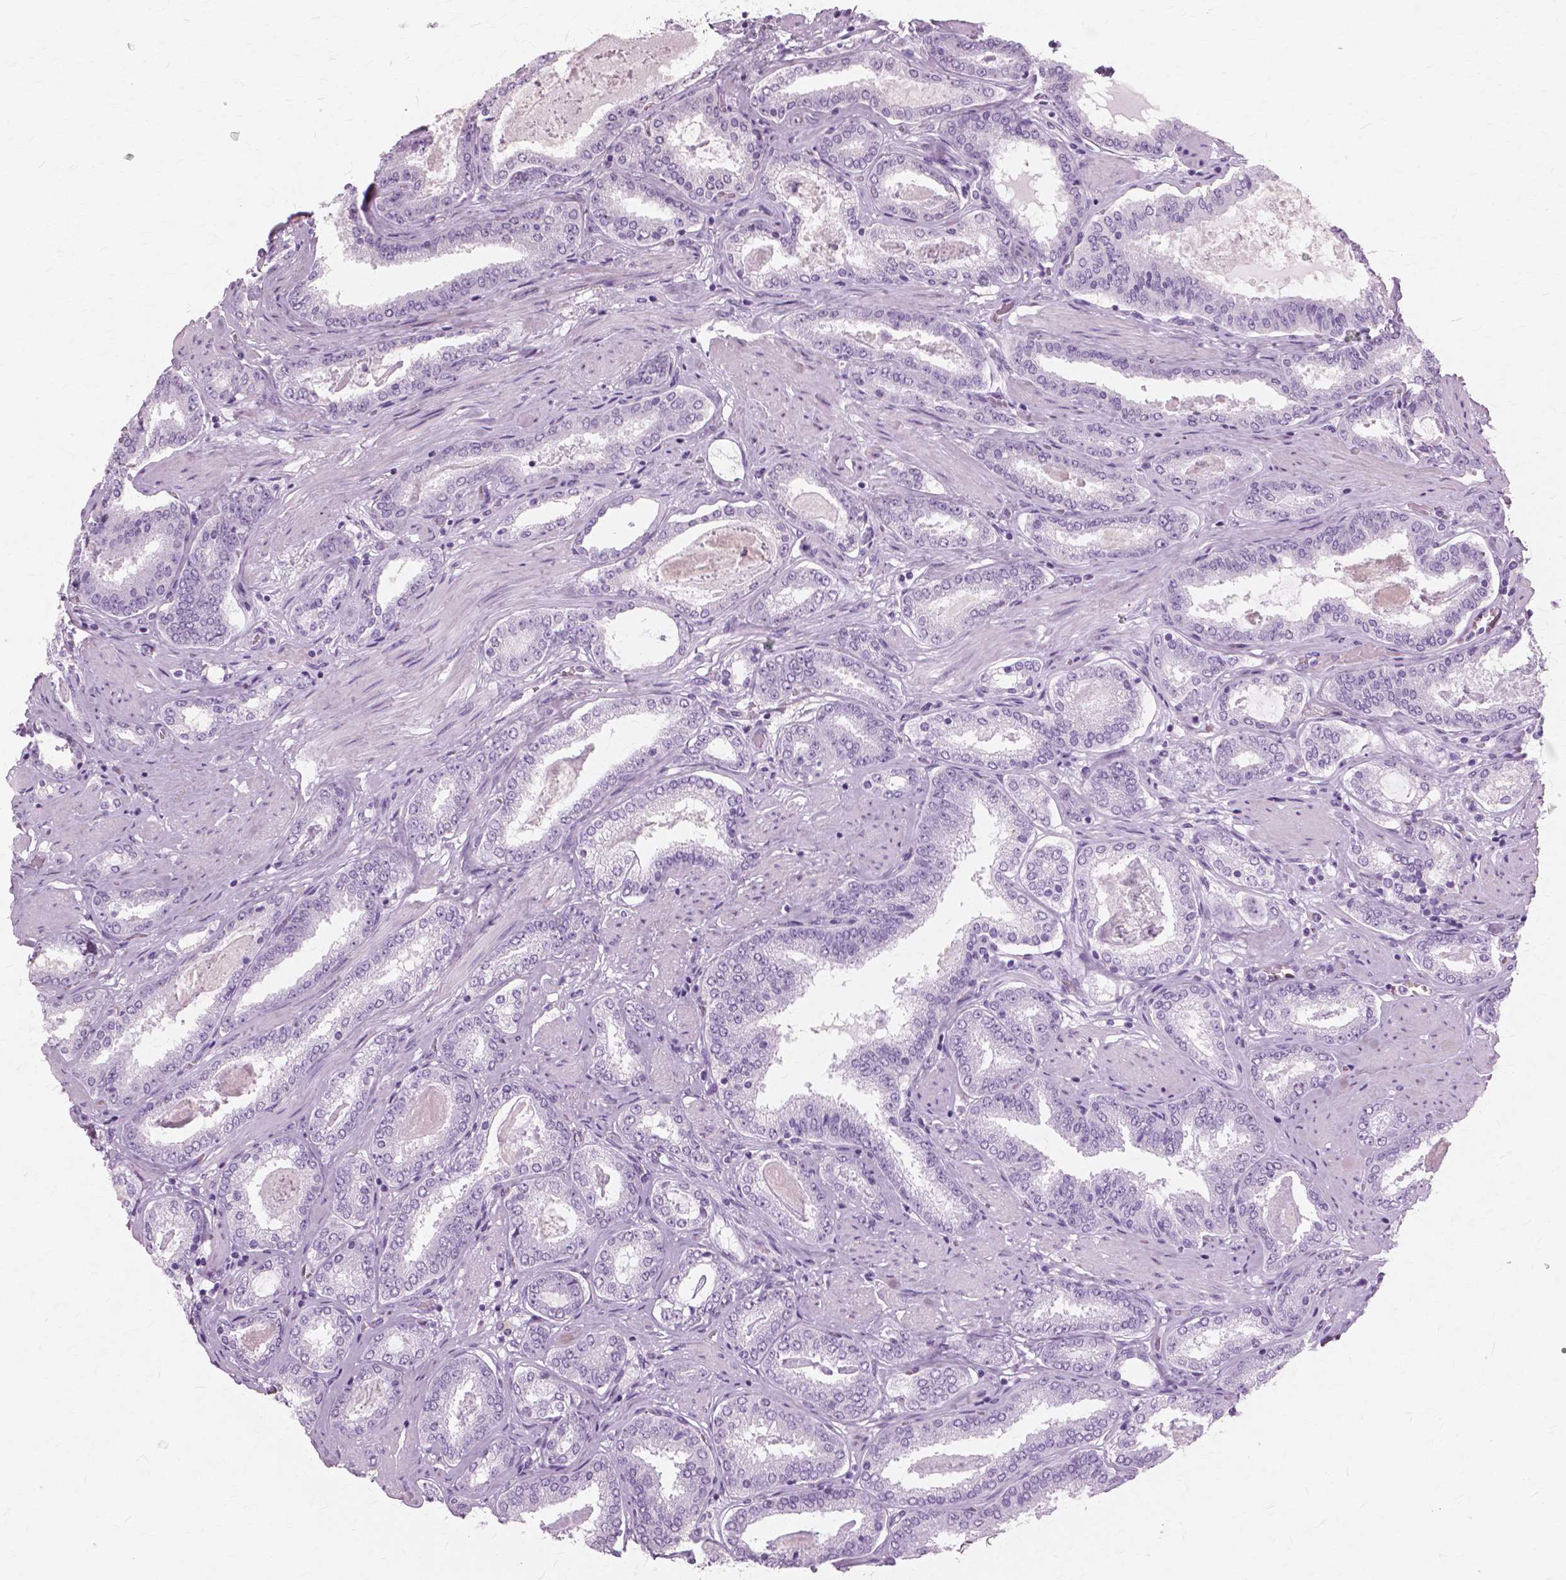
{"staining": {"intensity": "negative", "quantity": "none", "location": "none"}, "tissue": "prostate cancer", "cell_type": "Tumor cells", "image_type": "cancer", "snomed": [{"axis": "morphology", "description": "Adenocarcinoma, High grade"}, {"axis": "topography", "description": "Prostate"}], "caption": "Prostate cancer (adenocarcinoma (high-grade)) was stained to show a protein in brown. There is no significant expression in tumor cells.", "gene": "SFTPD", "patient": {"sex": "male", "age": 63}}